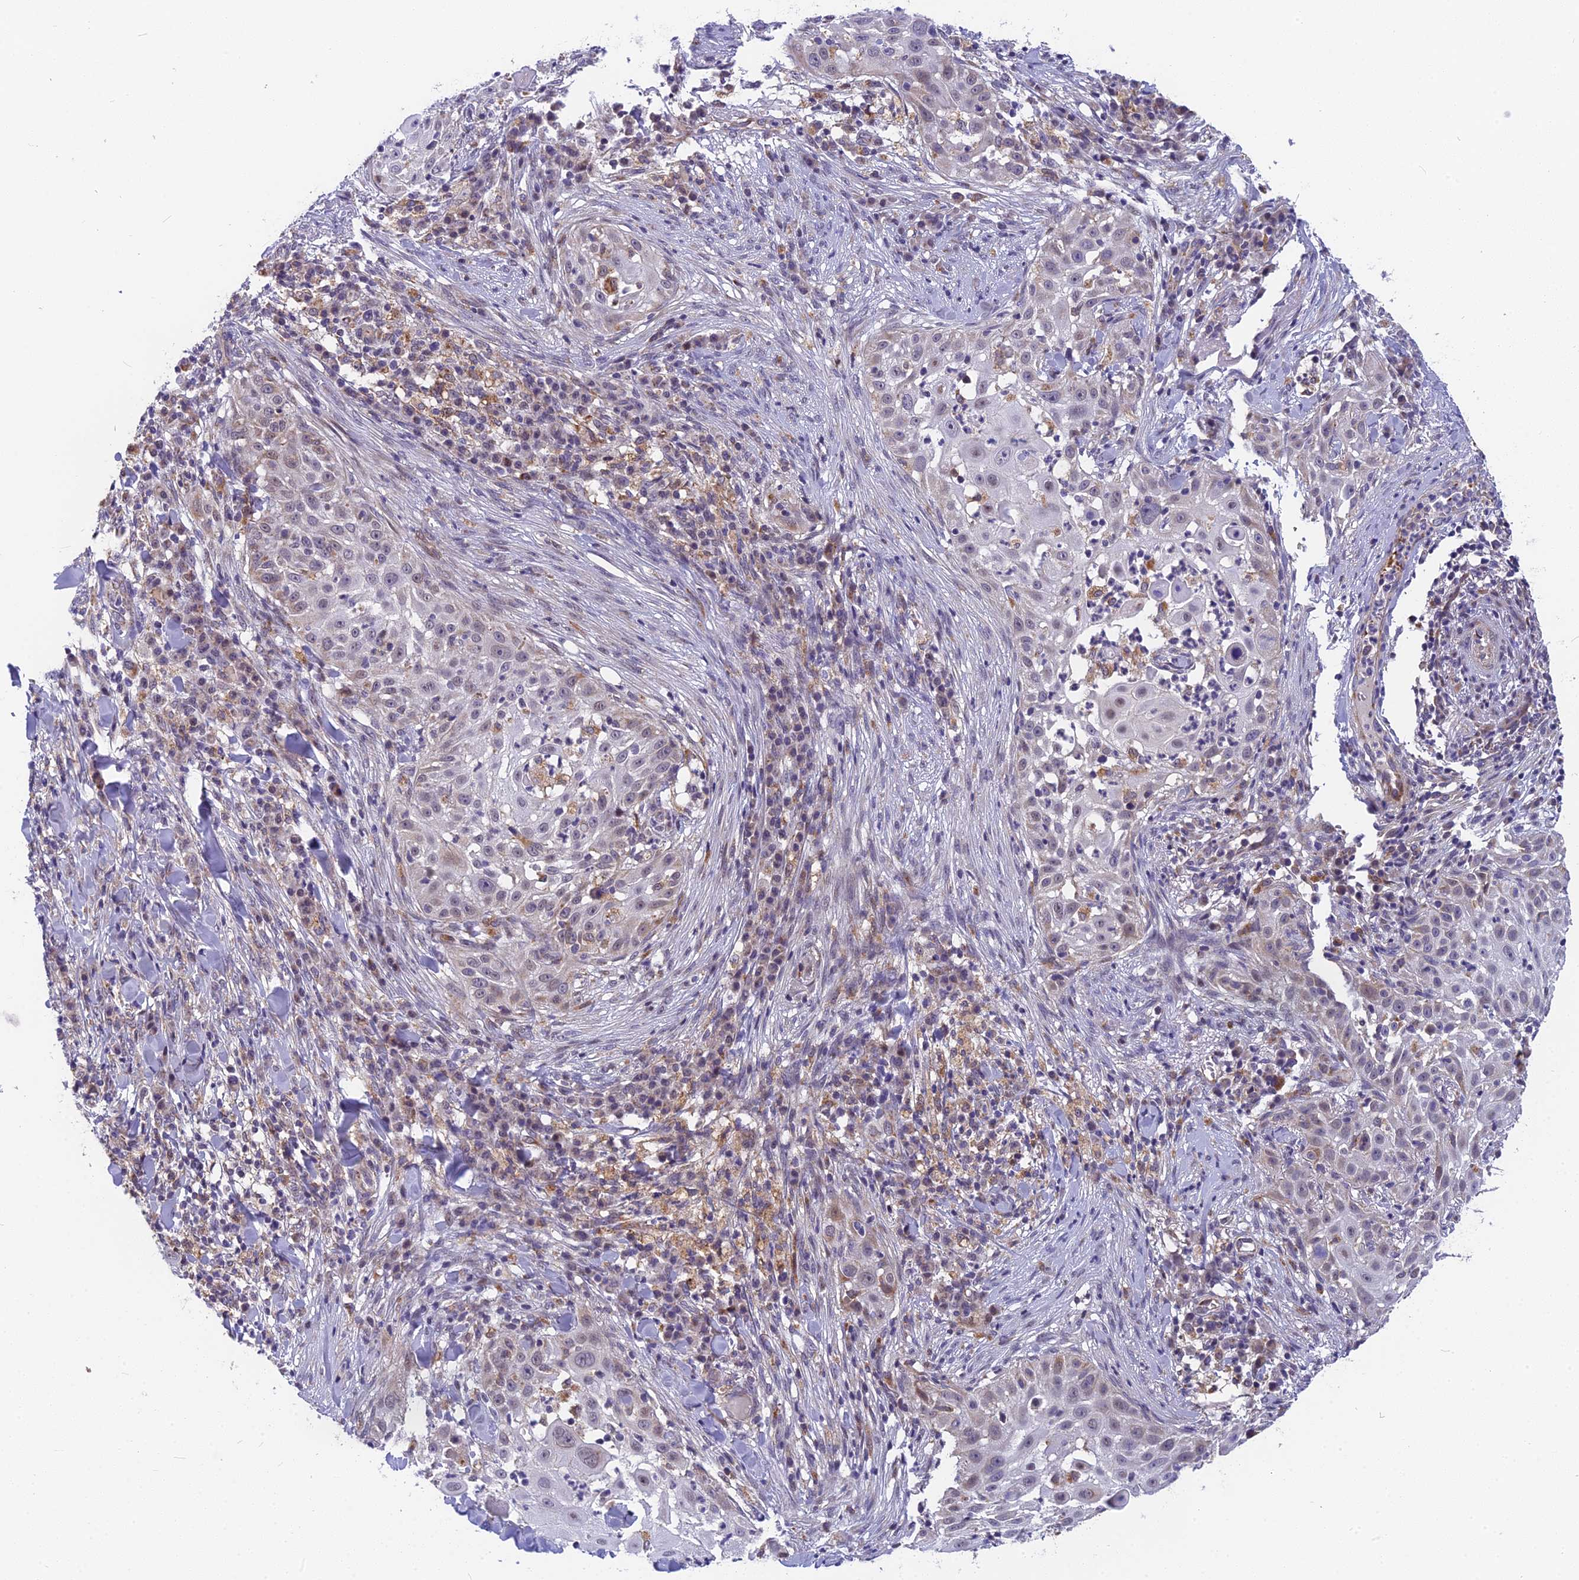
{"staining": {"intensity": "weak", "quantity": "<25%", "location": "nuclear"}, "tissue": "skin cancer", "cell_type": "Tumor cells", "image_type": "cancer", "snomed": [{"axis": "morphology", "description": "Squamous cell carcinoma, NOS"}, {"axis": "topography", "description": "Skin"}], "caption": "IHC of skin cancer (squamous cell carcinoma) exhibits no positivity in tumor cells. The staining is performed using DAB brown chromogen with nuclei counter-stained in using hematoxylin.", "gene": "CMC1", "patient": {"sex": "female", "age": 44}}